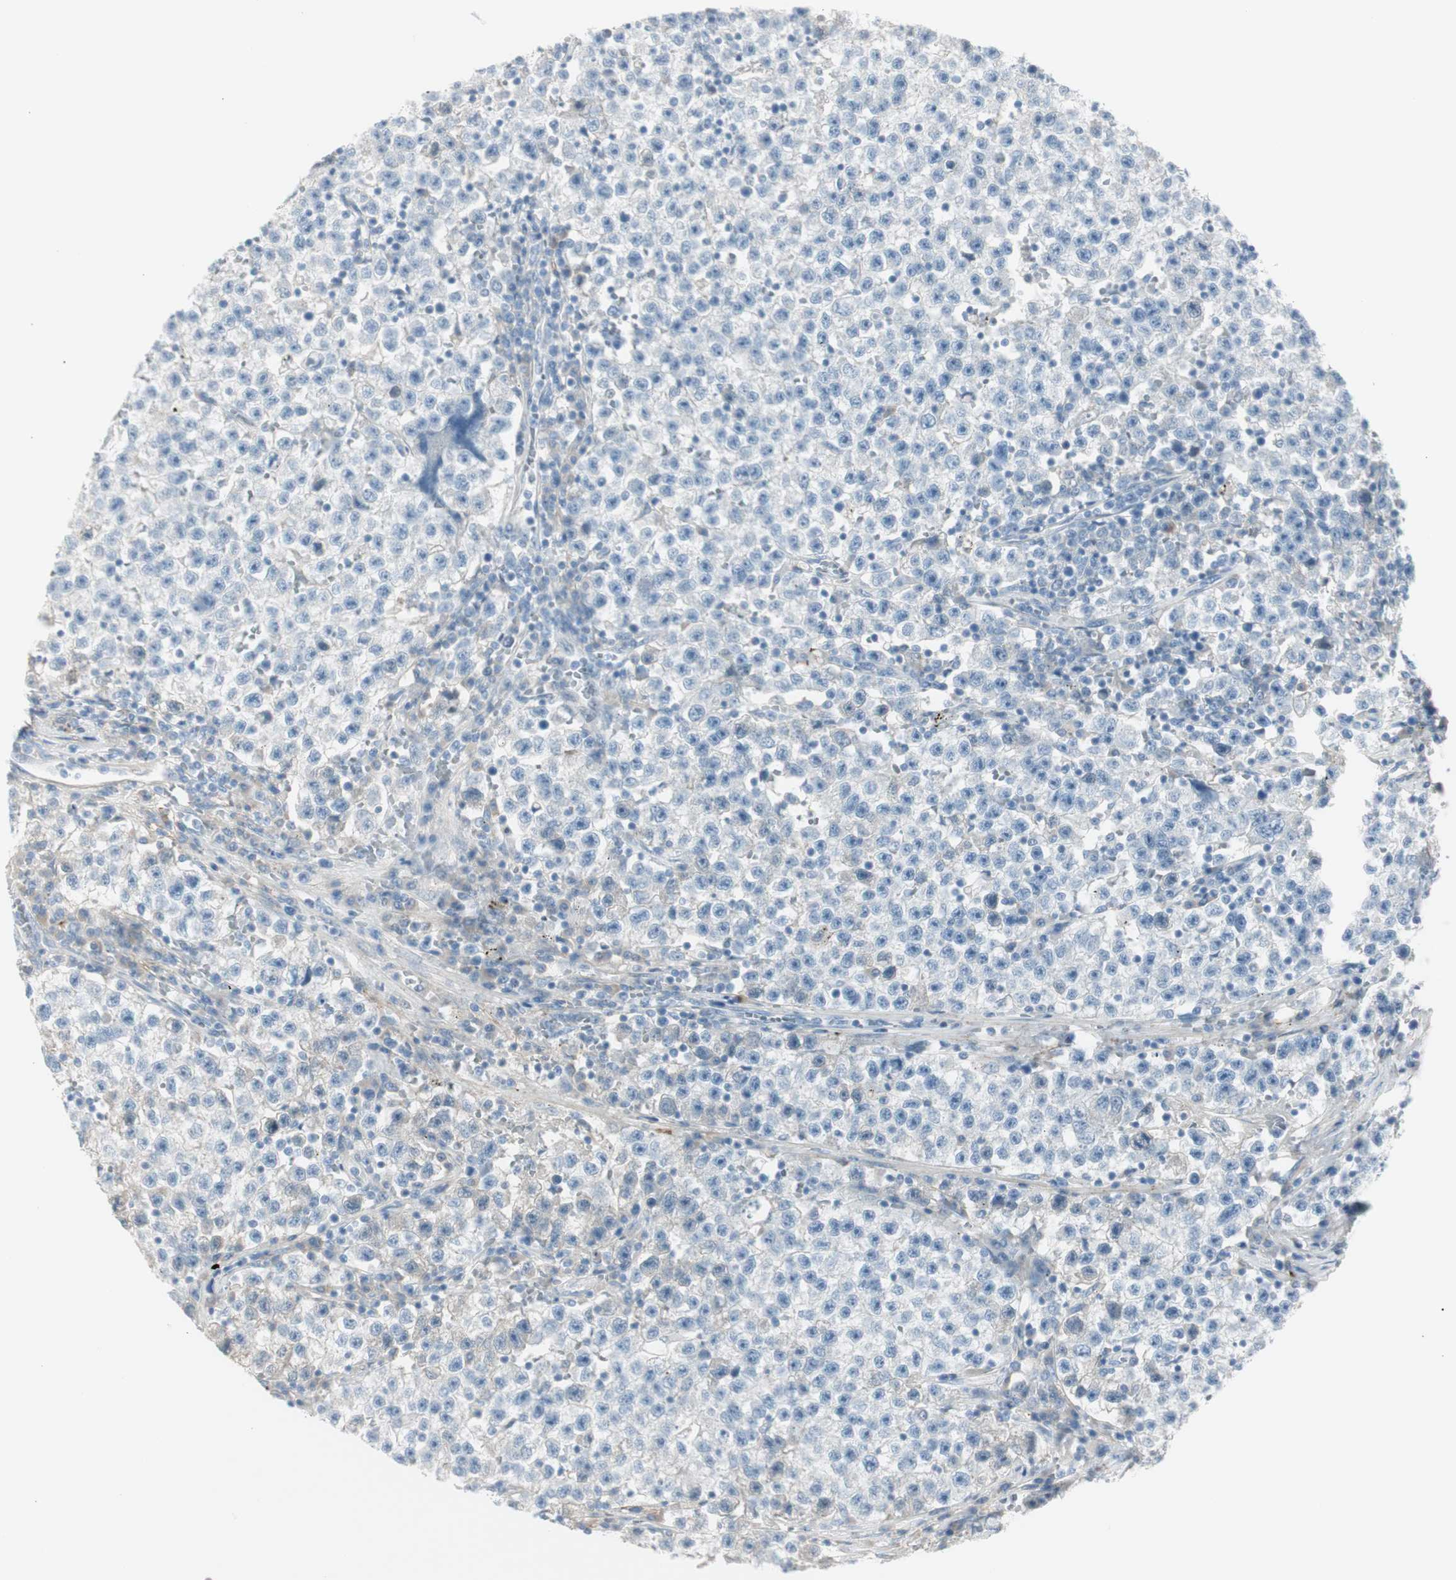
{"staining": {"intensity": "negative", "quantity": "none", "location": "none"}, "tissue": "testis cancer", "cell_type": "Tumor cells", "image_type": "cancer", "snomed": [{"axis": "morphology", "description": "Seminoma, NOS"}, {"axis": "topography", "description": "Testis"}], "caption": "A high-resolution image shows immunohistochemistry (IHC) staining of seminoma (testis), which exhibits no significant staining in tumor cells. Nuclei are stained in blue.", "gene": "CACNA2D1", "patient": {"sex": "male", "age": 22}}